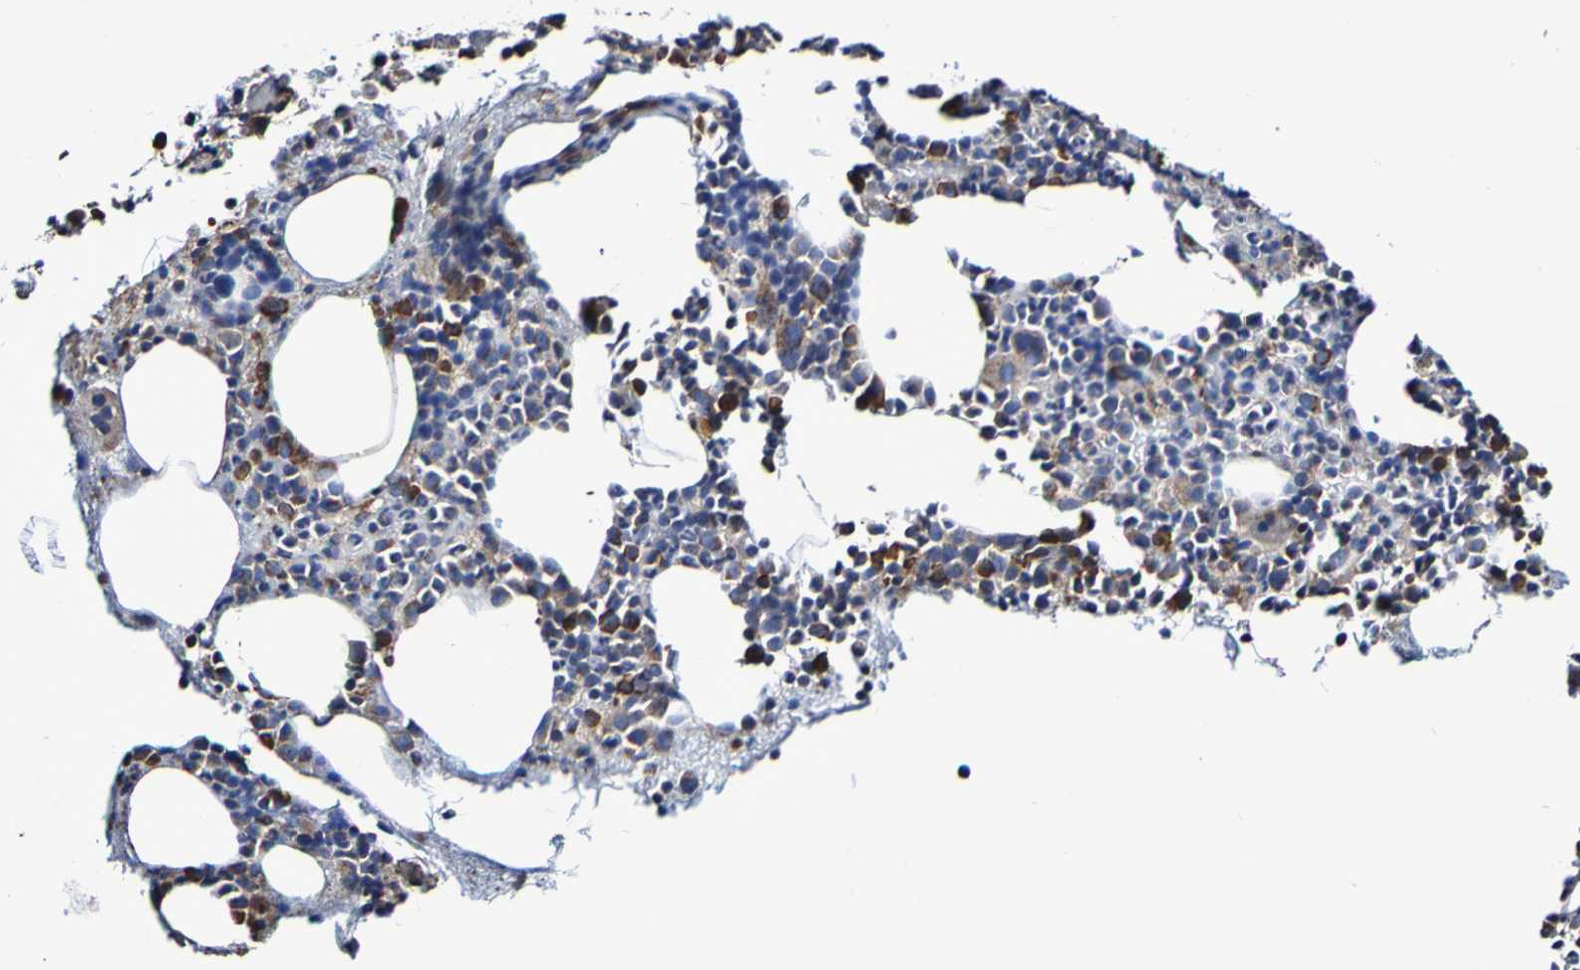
{"staining": {"intensity": "strong", "quantity": ">75%", "location": "cytoplasmic/membranous"}, "tissue": "bone marrow", "cell_type": "Hematopoietic cells", "image_type": "normal", "snomed": [{"axis": "morphology", "description": "Normal tissue, NOS"}, {"axis": "morphology", "description": "Inflammation, NOS"}, {"axis": "topography", "description": "Bone marrow"}], "caption": "Protein expression analysis of normal human bone marrow reveals strong cytoplasmic/membranous staining in about >75% of hematopoietic cells.", "gene": "IL18R1", "patient": {"sex": "male", "age": 73}}